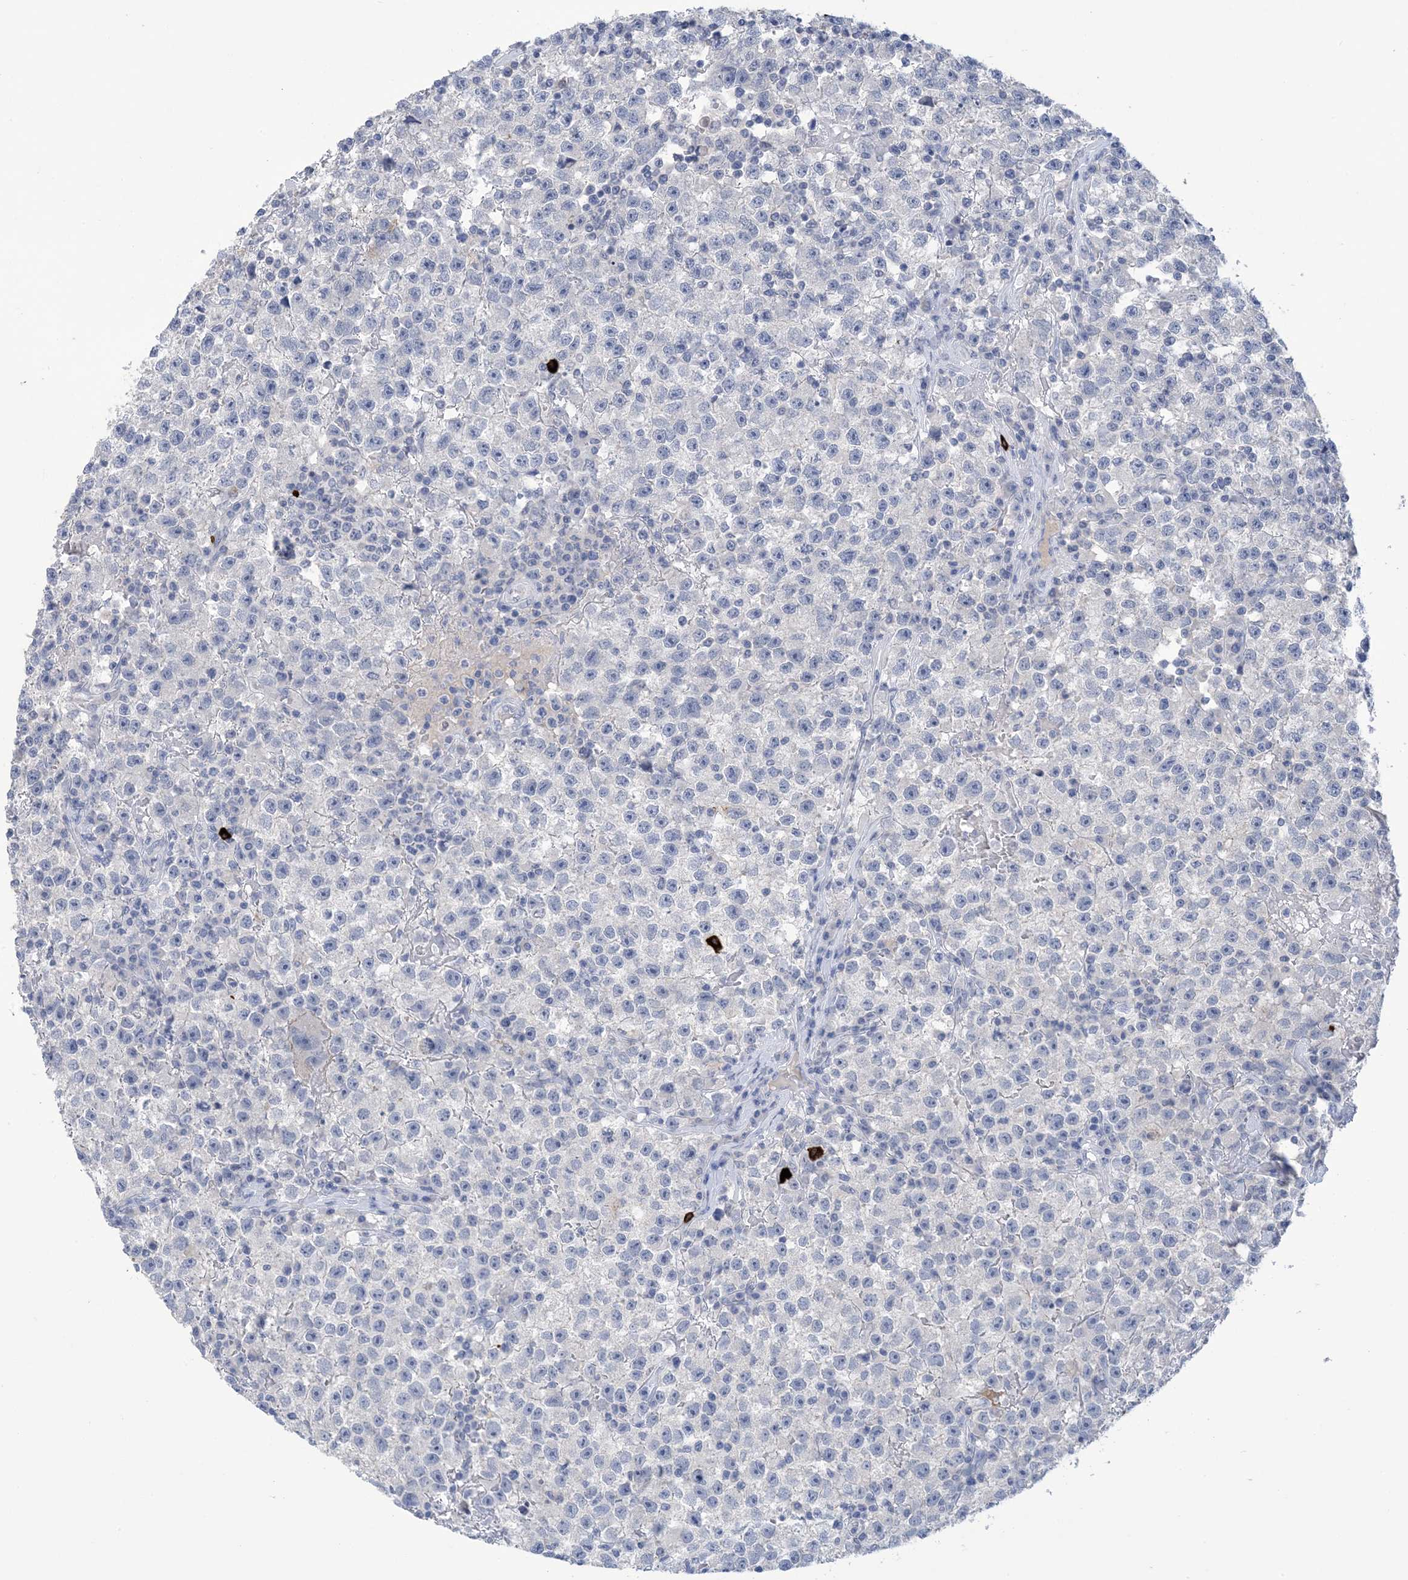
{"staining": {"intensity": "negative", "quantity": "none", "location": "none"}, "tissue": "testis cancer", "cell_type": "Tumor cells", "image_type": "cancer", "snomed": [{"axis": "morphology", "description": "Seminoma, NOS"}, {"axis": "topography", "description": "Testis"}], "caption": "This is an immunohistochemistry (IHC) micrograph of seminoma (testis). There is no positivity in tumor cells.", "gene": "DSC3", "patient": {"sex": "male", "age": 22}}